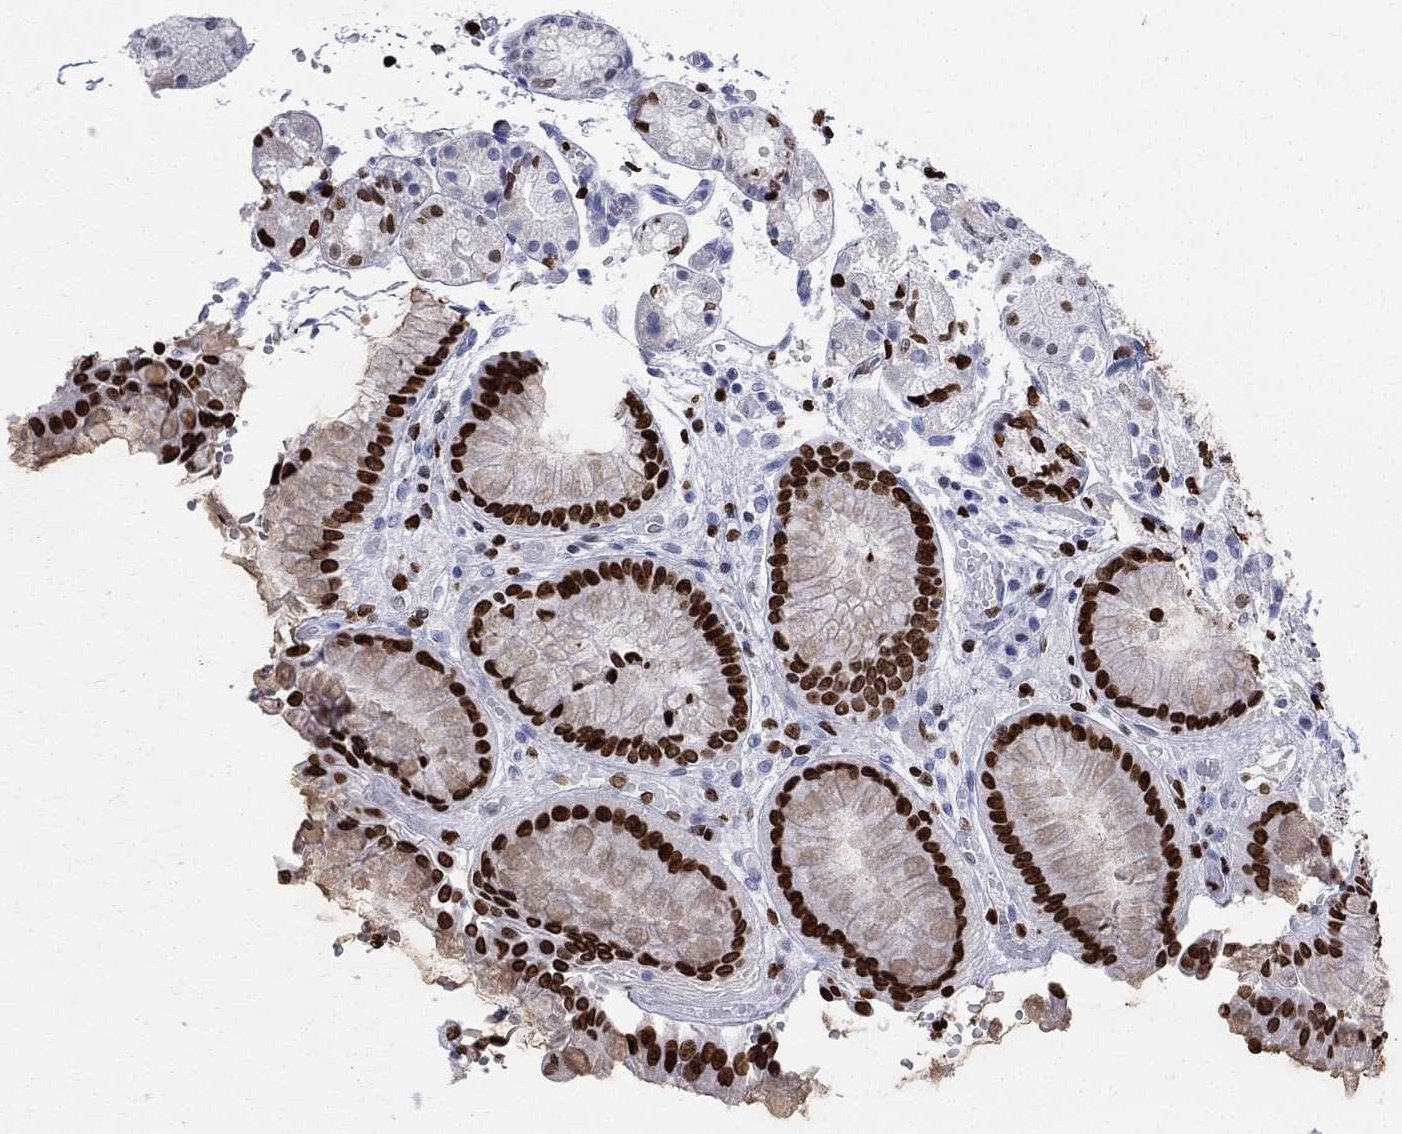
{"staining": {"intensity": "strong", "quantity": "25%-75%", "location": "nuclear"}, "tissue": "stomach", "cell_type": "Glandular cells", "image_type": "normal", "snomed": [{"axis": "morphology", "description": "Normal tissue, NOS"}, {"axis": "topography", "description": "Stomach, upper"}], "caption": "Immunohistochemical staining of unremarkable human stomach exhibits strong nuclear protein positivity in approximately 25%-75% of glandular cells. (DAB (3,3'-diaminobenzidine) IHC, brown staining for protein, blue staining for nuclei).", "gene": "H1", "patient": {"sex": "male", "age": 72}}